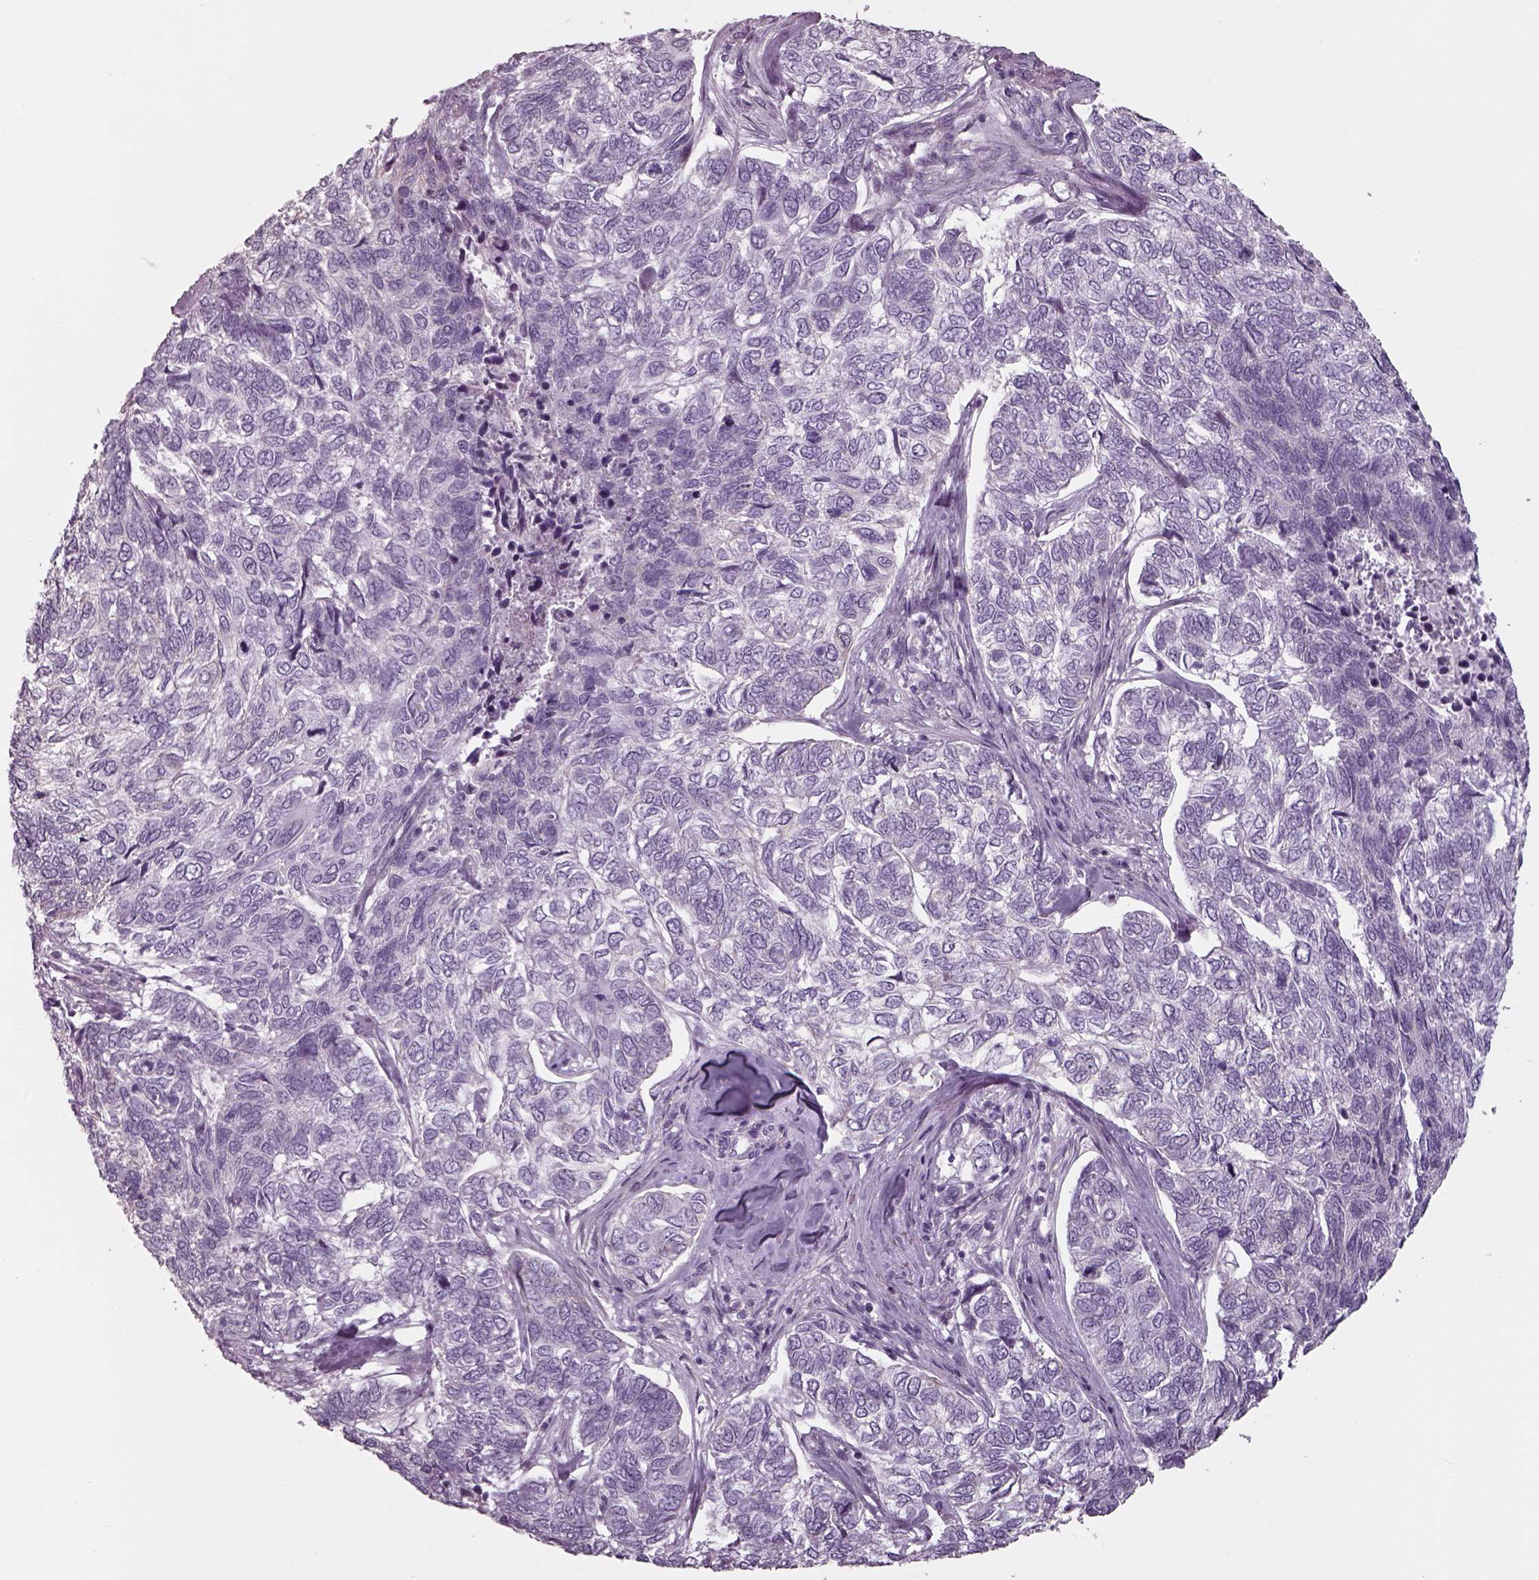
{"staining": {"intensity": "negative", "quantity": "none", "location": "none"}, "tissue": "skin cancer", "cell_type": "Tumor cells", "image_type": "cancer", "snomed": [{"axis": "morphology", "description": "Basal cell carcinoma"}, {"axis": "topography", "description": "Skin"}], "caption": "IHC image of neoplastic tissue: human skin cancer (basal cell carcinoma) stained with DAB (3,3'-diaminobenzidine) exhibits no significant protein positivity in tumor cells.", "gene": "SEPTIN14", "patient": {"sex": "female", "age": 65}}